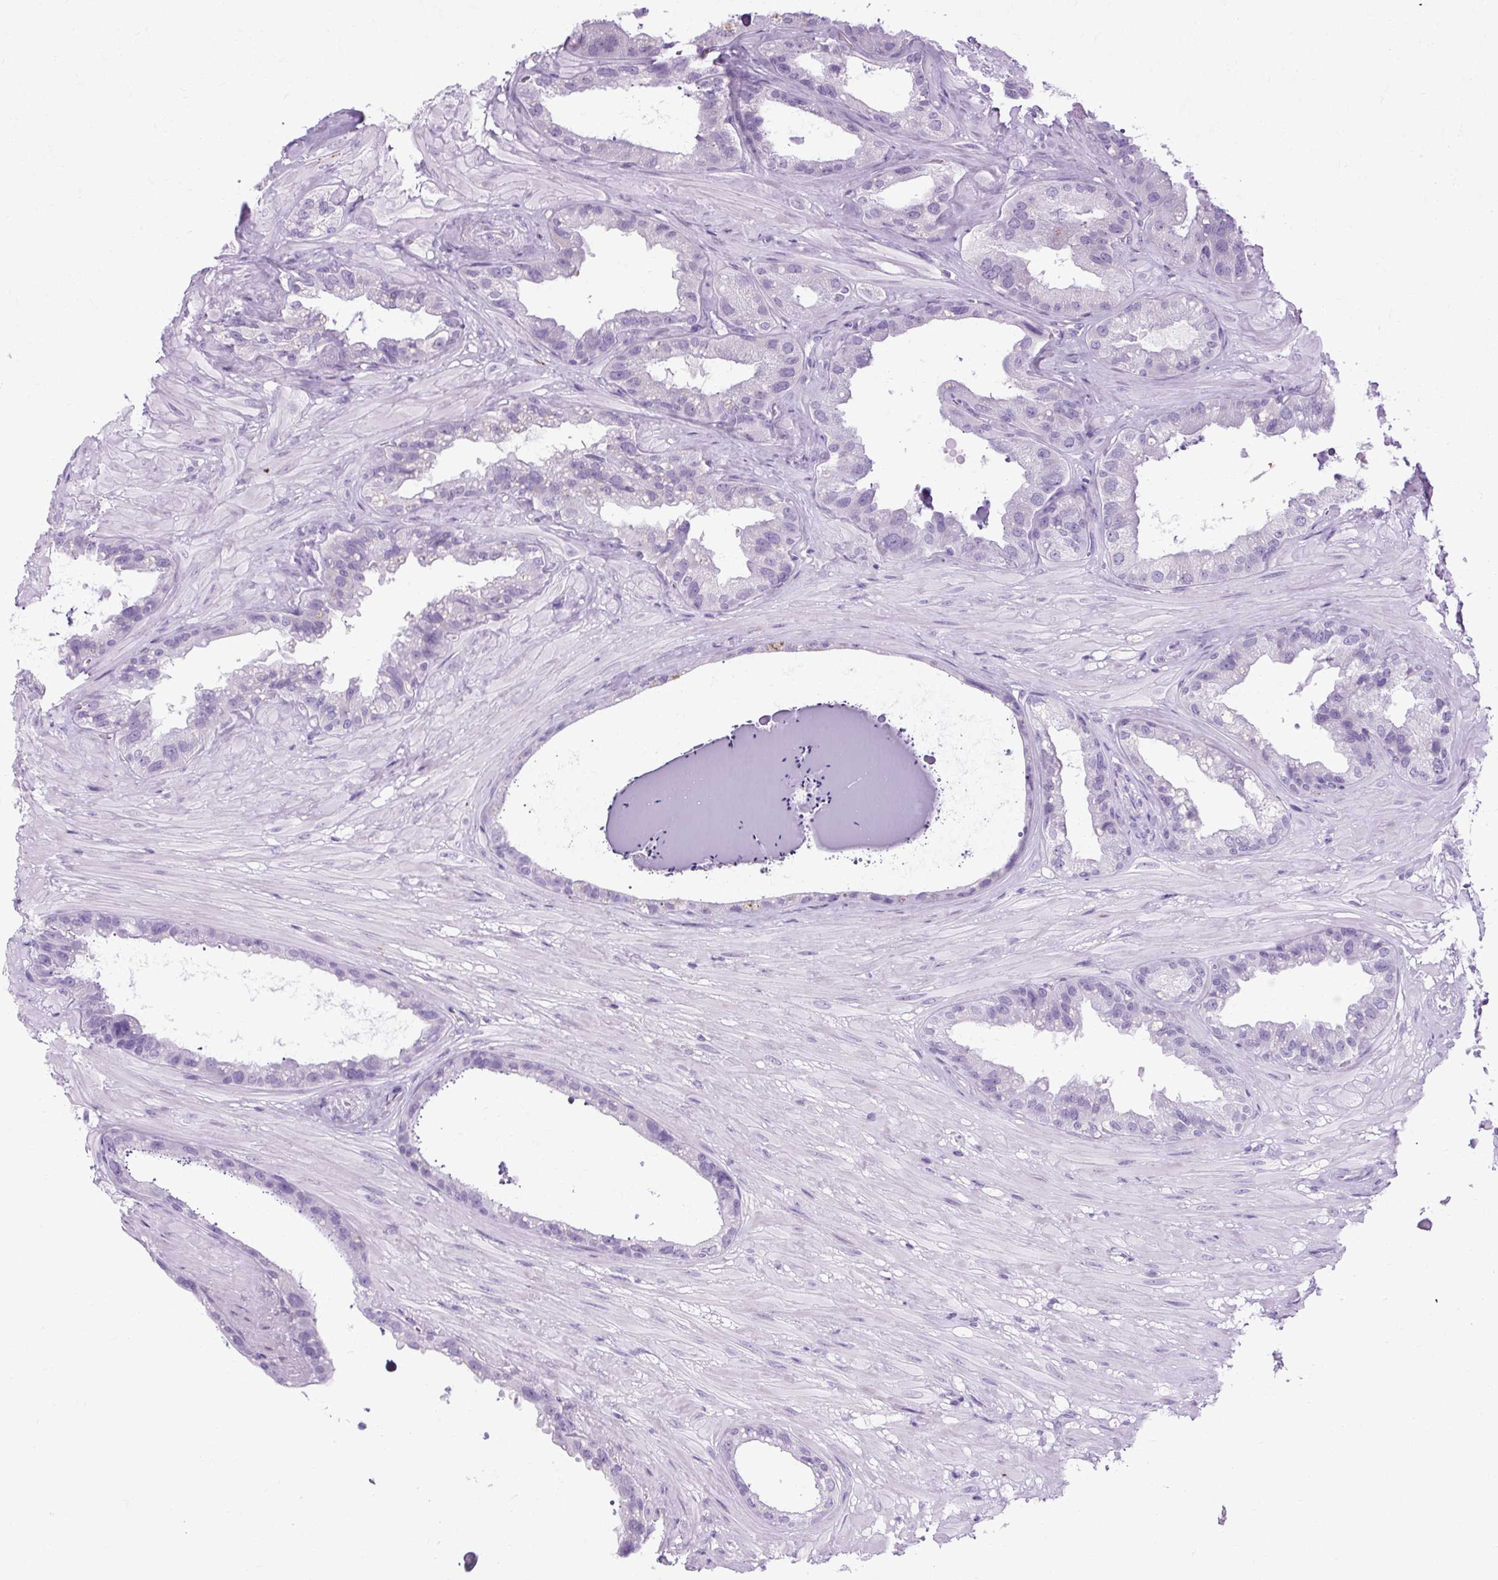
{"staining": {"intensity": "moderate", "quantity": "<25%", "location": "cytoplasmic/membranous"}, "tissue": "seminal vesicle", "cell_type": "Glandular cells", "image_type": "normal", "snomed": [{"axis": "morphology", "description": "Normal tissue, NOS"}, {"axis": "topography", "description": "Seminal veicle"}, {"axis": "topography", "description": "Peripheral nerve tissue"}], "caption": "Benign seminal vesicle reveals moderate cytoplasmic/membranous expression in about <25% of glandular cells.", "gene": "B3GNT4", "patient": {"sex": "male", "age": 76}}